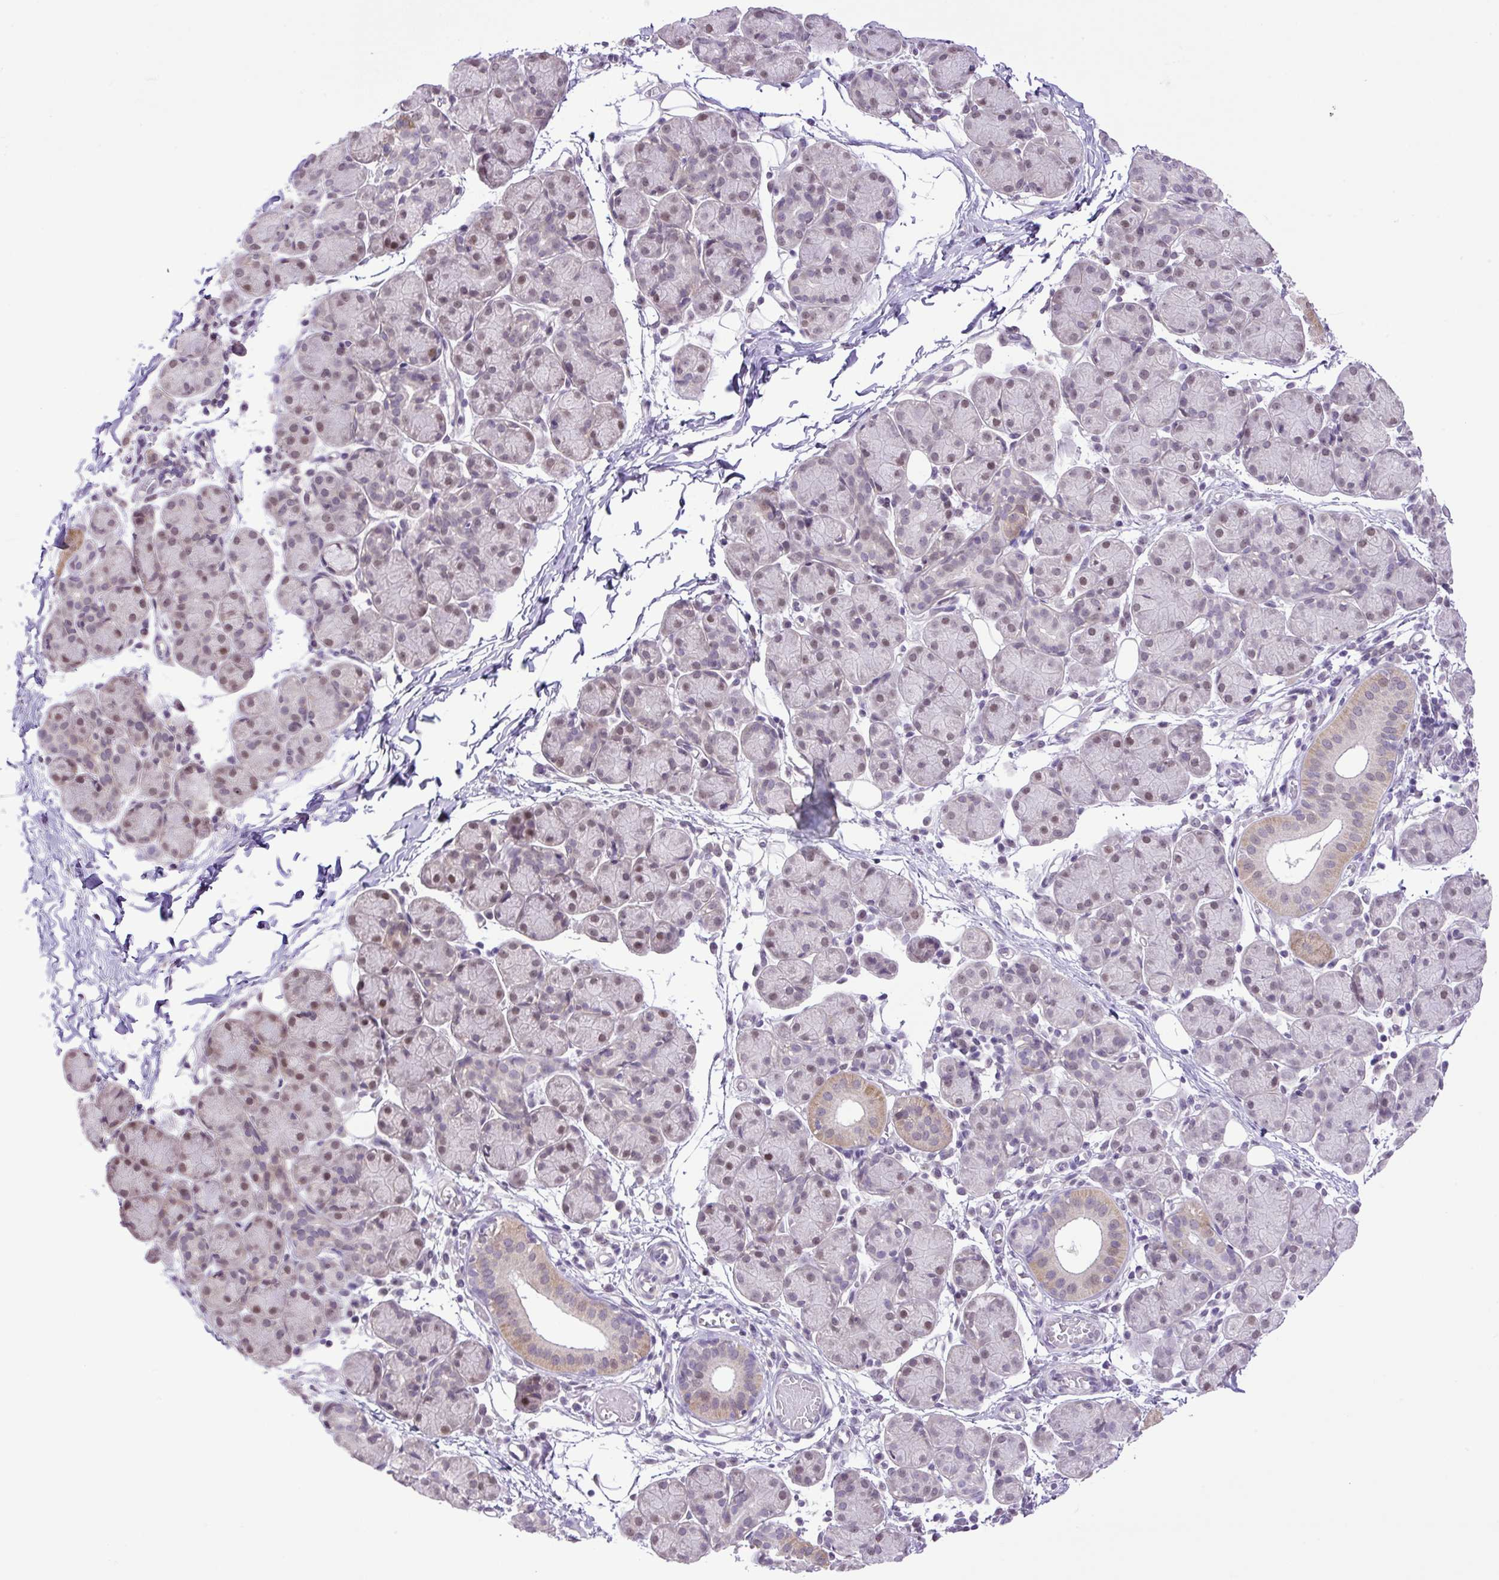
{"staining": {"intensity": "moderate", "quantity": "25%-75%", "location": "cytoplasmic/membranous,nuclear"}, "tissue": "salivary gland", "cell_type": "Glandular cells", "image_type": "normal", "snomed": [{"axis": "morphology", "description": "Normal tissue, NOS"}, {"axis": "morphology", "description": "Inflammation, NOS"}, {"axis": "topography", "description": "Lymph node"}, {"axis": "topography", "description": "Salivary gland"}], "caption": "Brown immunohistochemical staining in unremarkable human salivary gland displays moderate cytoplasmic/membranous,nuclear staining in approximately 25%-75% of glandular cells. The protein of interest is stained brown, and the nuclei are stained in blue (DAB IHC with brightfield microscopy, high magnification).", "gene": "KPNA1", "patient": {"sex": "male", "age": 3}}